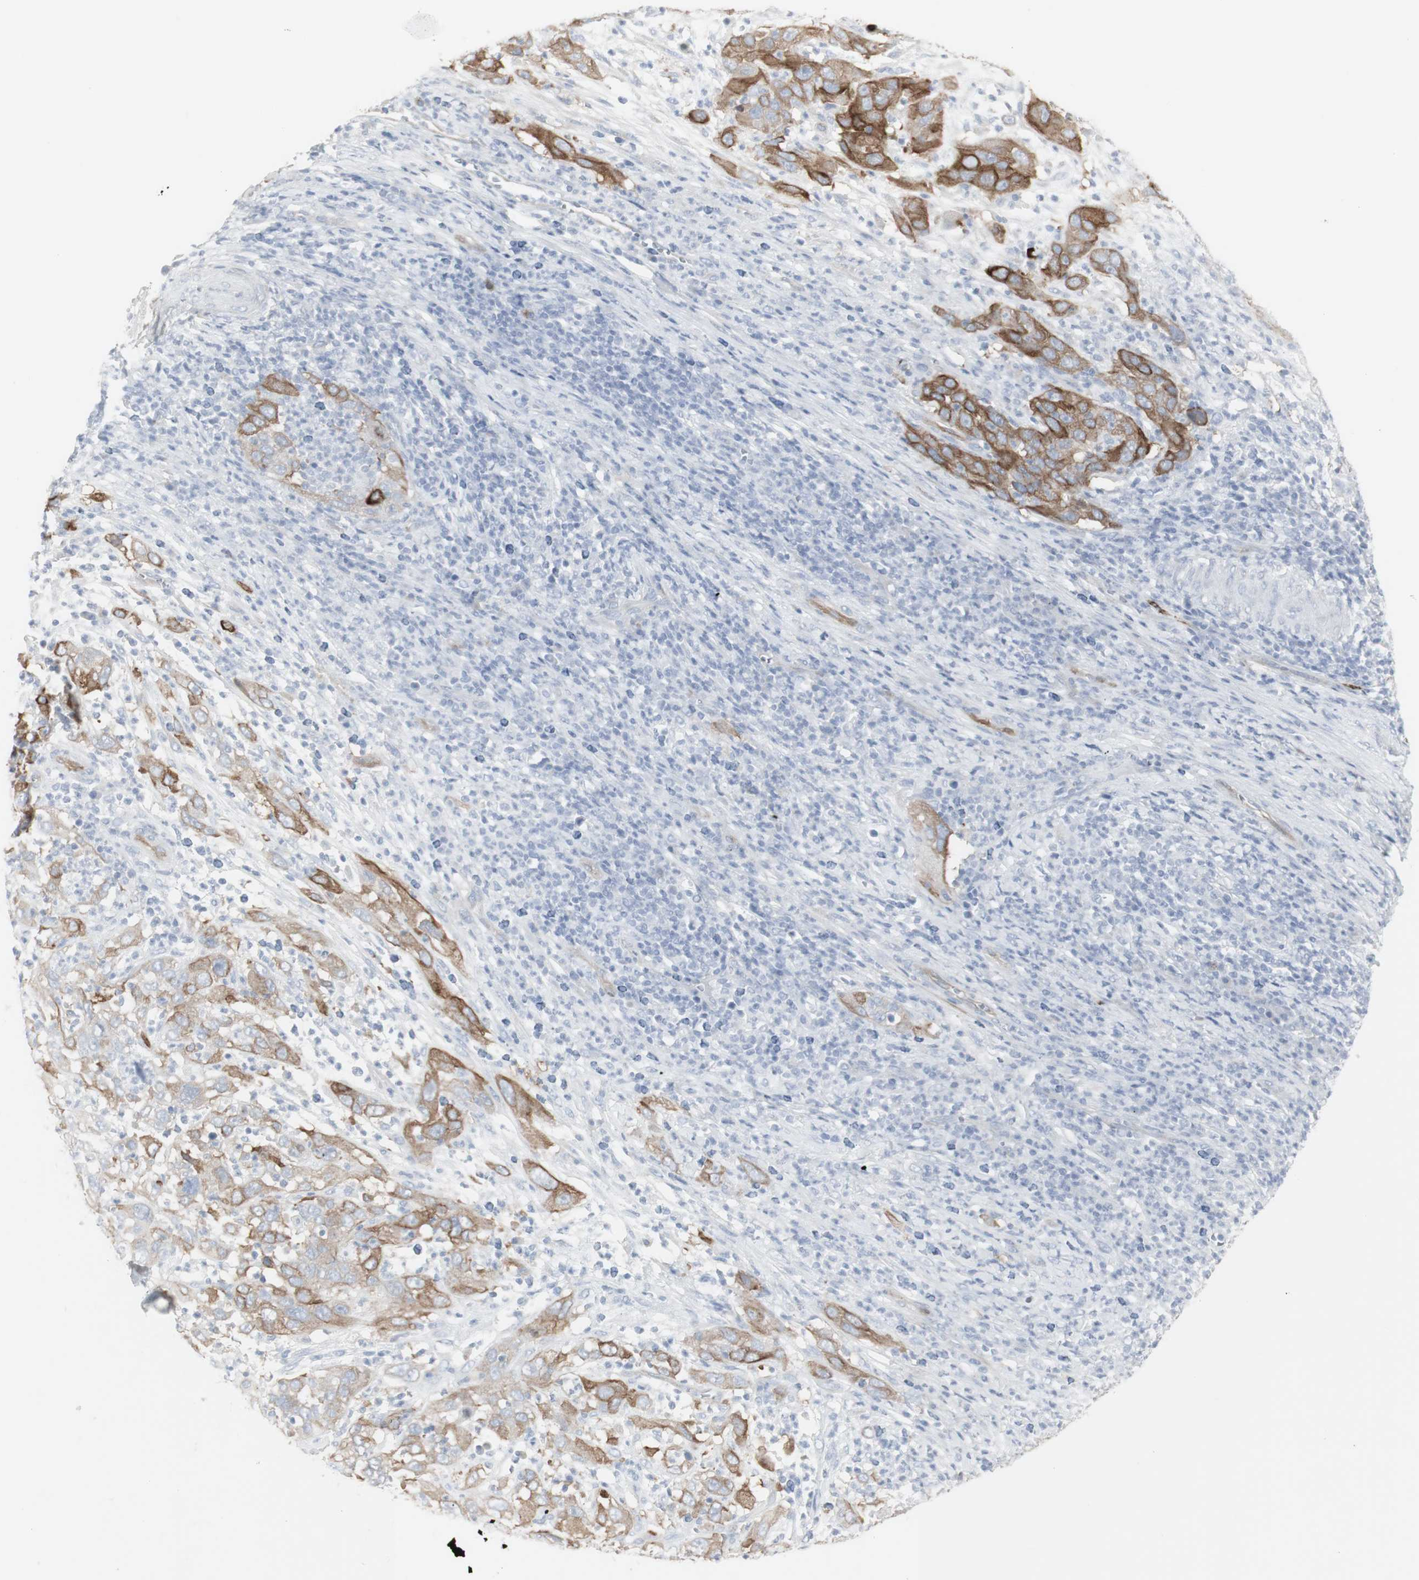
{"staining": {"intensity": "moderate", "quantity": ">75%", "location": "cytoplasmic/membranous"}, "tissue": "cervical cancer", "cell_type": "Tumor cells", "image_type": "cancer", "snomed": [{"axis": "morphology", "description": "Squamous cell carcinoma, NOS"}, {"axis": "topography", "description": "Cervix"}], "caption": "IHC micrograph of neoplastic tissue: human squamous cell carcinoma (cervical) stained using immunohistochemistry demonstrates medium levels of moderate protein expression localized specifically in the cytoplasmic/membranous of tumor cells, appearing as a cytoplasmic/membranous brown color.", "gene": "ENSG00000198211", "patient": {"sex": "female", "age": 32}}